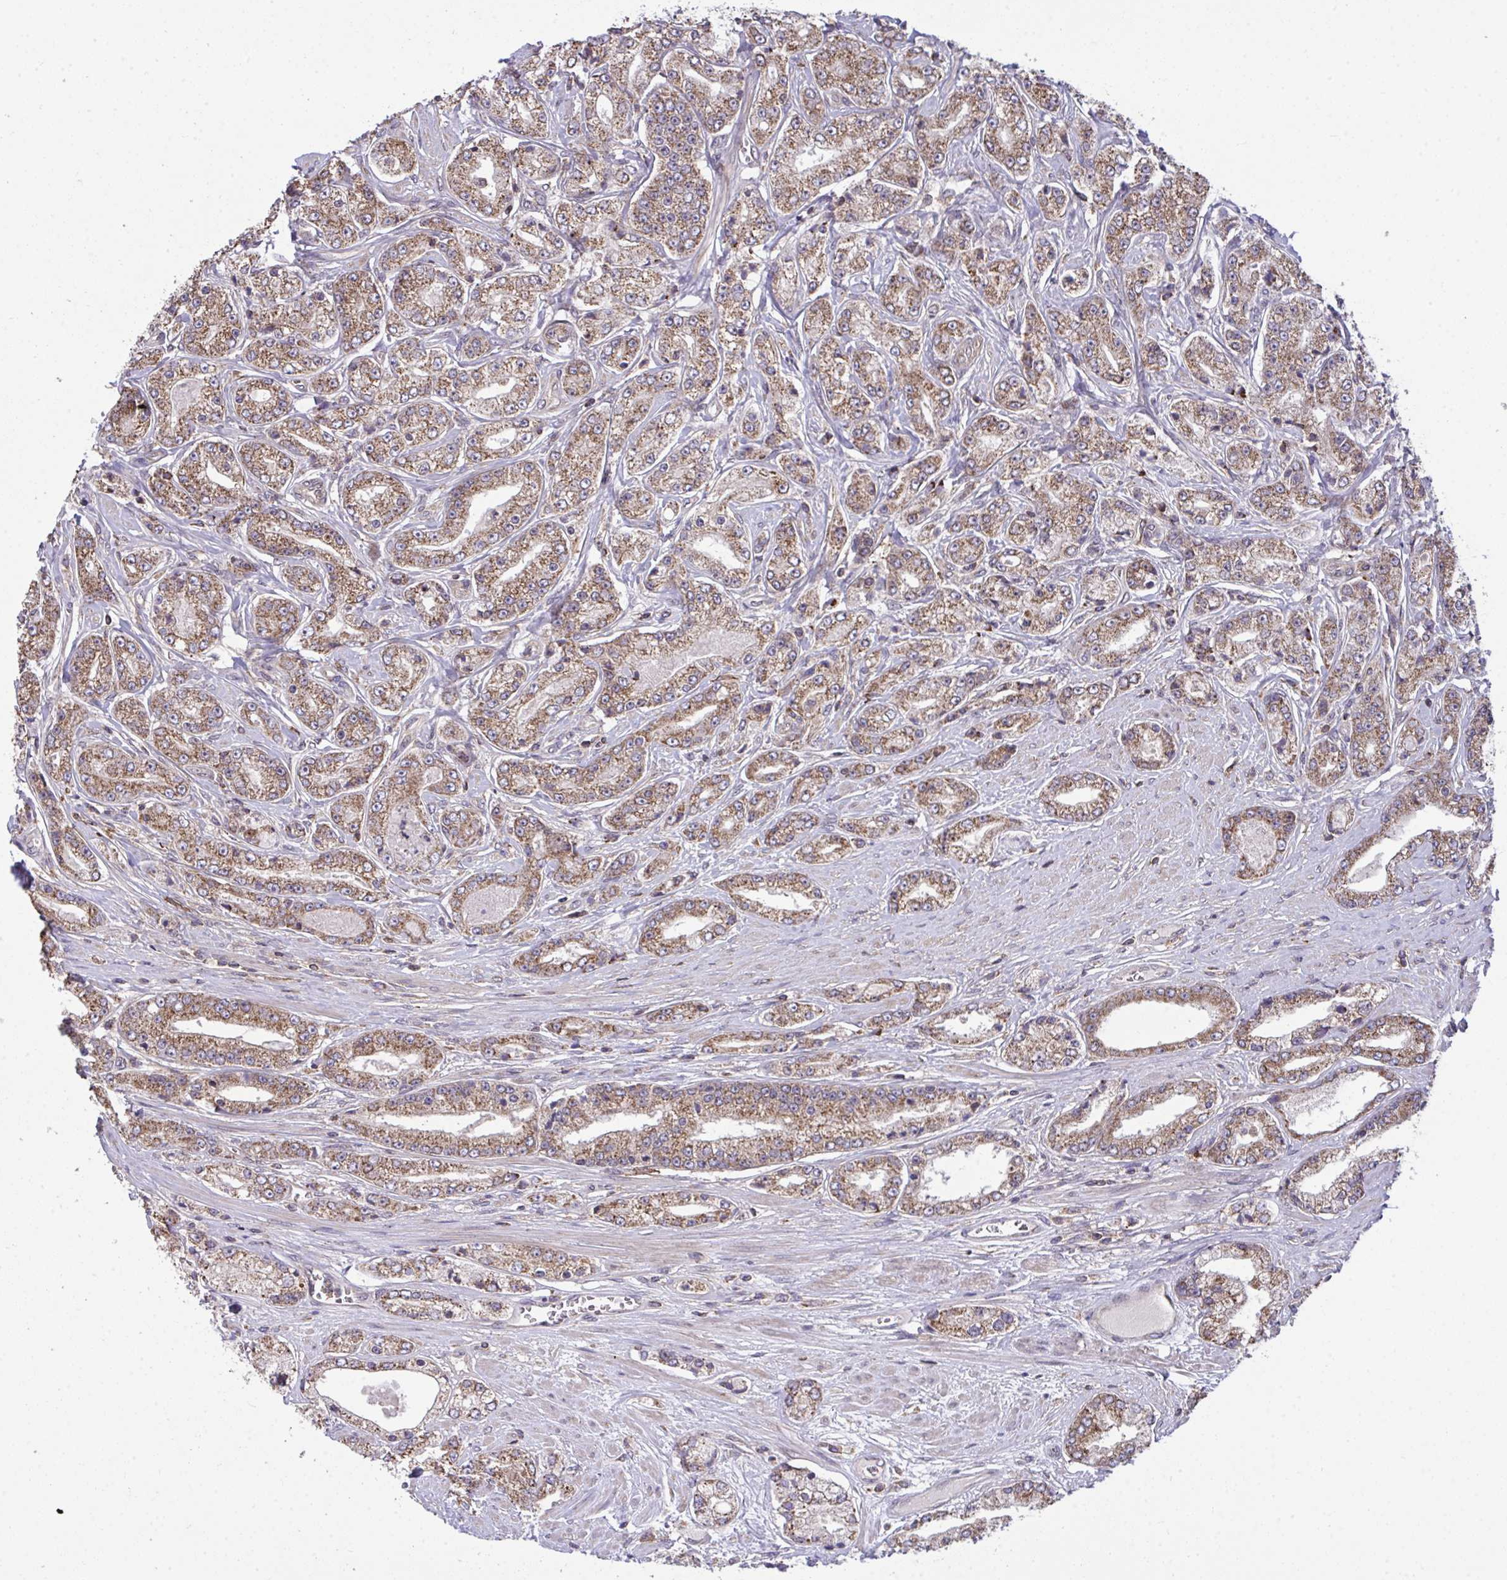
{"staining": {"intensity": "moderate", "quantity": ">75%", "location": "cytoplasmic/membranous"}, "tissue": "prostate cancer", "cell_type": "Tumor cells", "image_type": "cancer", "snomed": [{"axis": "morphology", "description": "Adenocarcinoma, High grade"}, {"axis": "topography", "description": "Prostate"}], "caption": "A brown stain labels moderate cytoplasmic/membranous staining of a protein in human high-grade adenocarcinoma (prostate) tumor cells.", "gene": "PPM1H", "patient": {"sex": "male", "age": 66}}